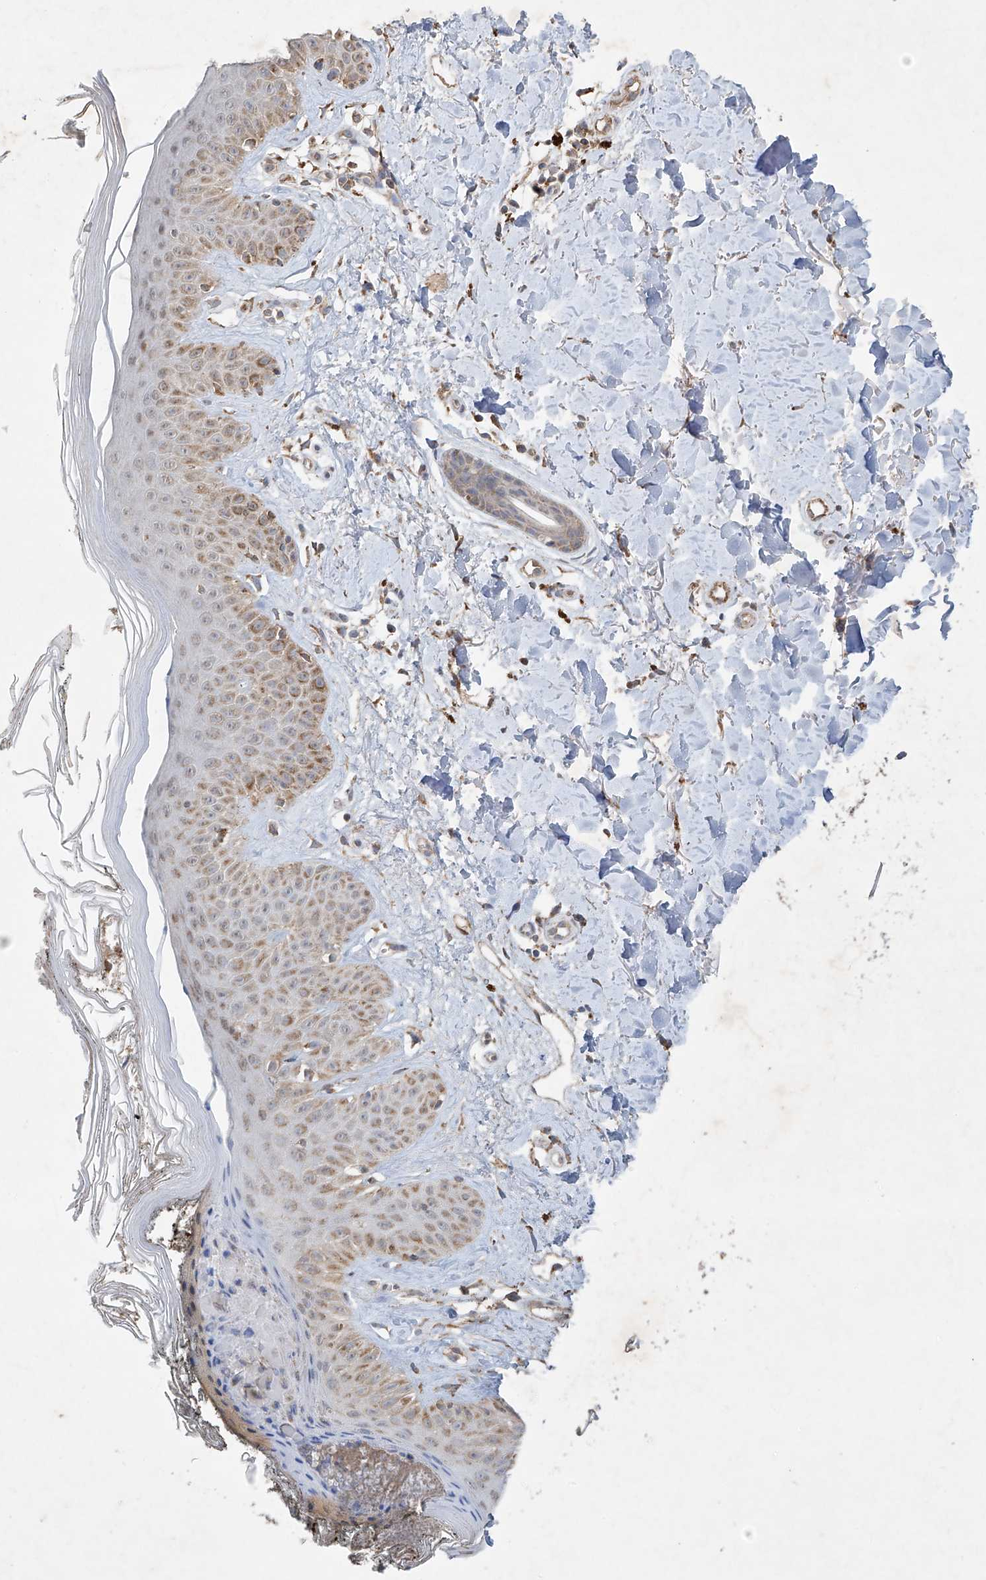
{"staining": {"intensity": "negative", "quantity": "none", "location": "none"}, "tissue": "skin", "cell_type": "Fibroblasts", "image_type": "normal", "snomed": [{"axis": "morphology", "description": "Normal tissue, NOS"}, {"axis": "topography", "description": "Skin"}], "caption": "Fibroblasts are negative for brown protein staining in benign skin. (DAB (3,3'-diaminobenzidine) immunohistochemistry (IHC) with hematoxylin counter stain).", "gene": "UQCC1", "patient": {"sex": "female", "age": 64}}